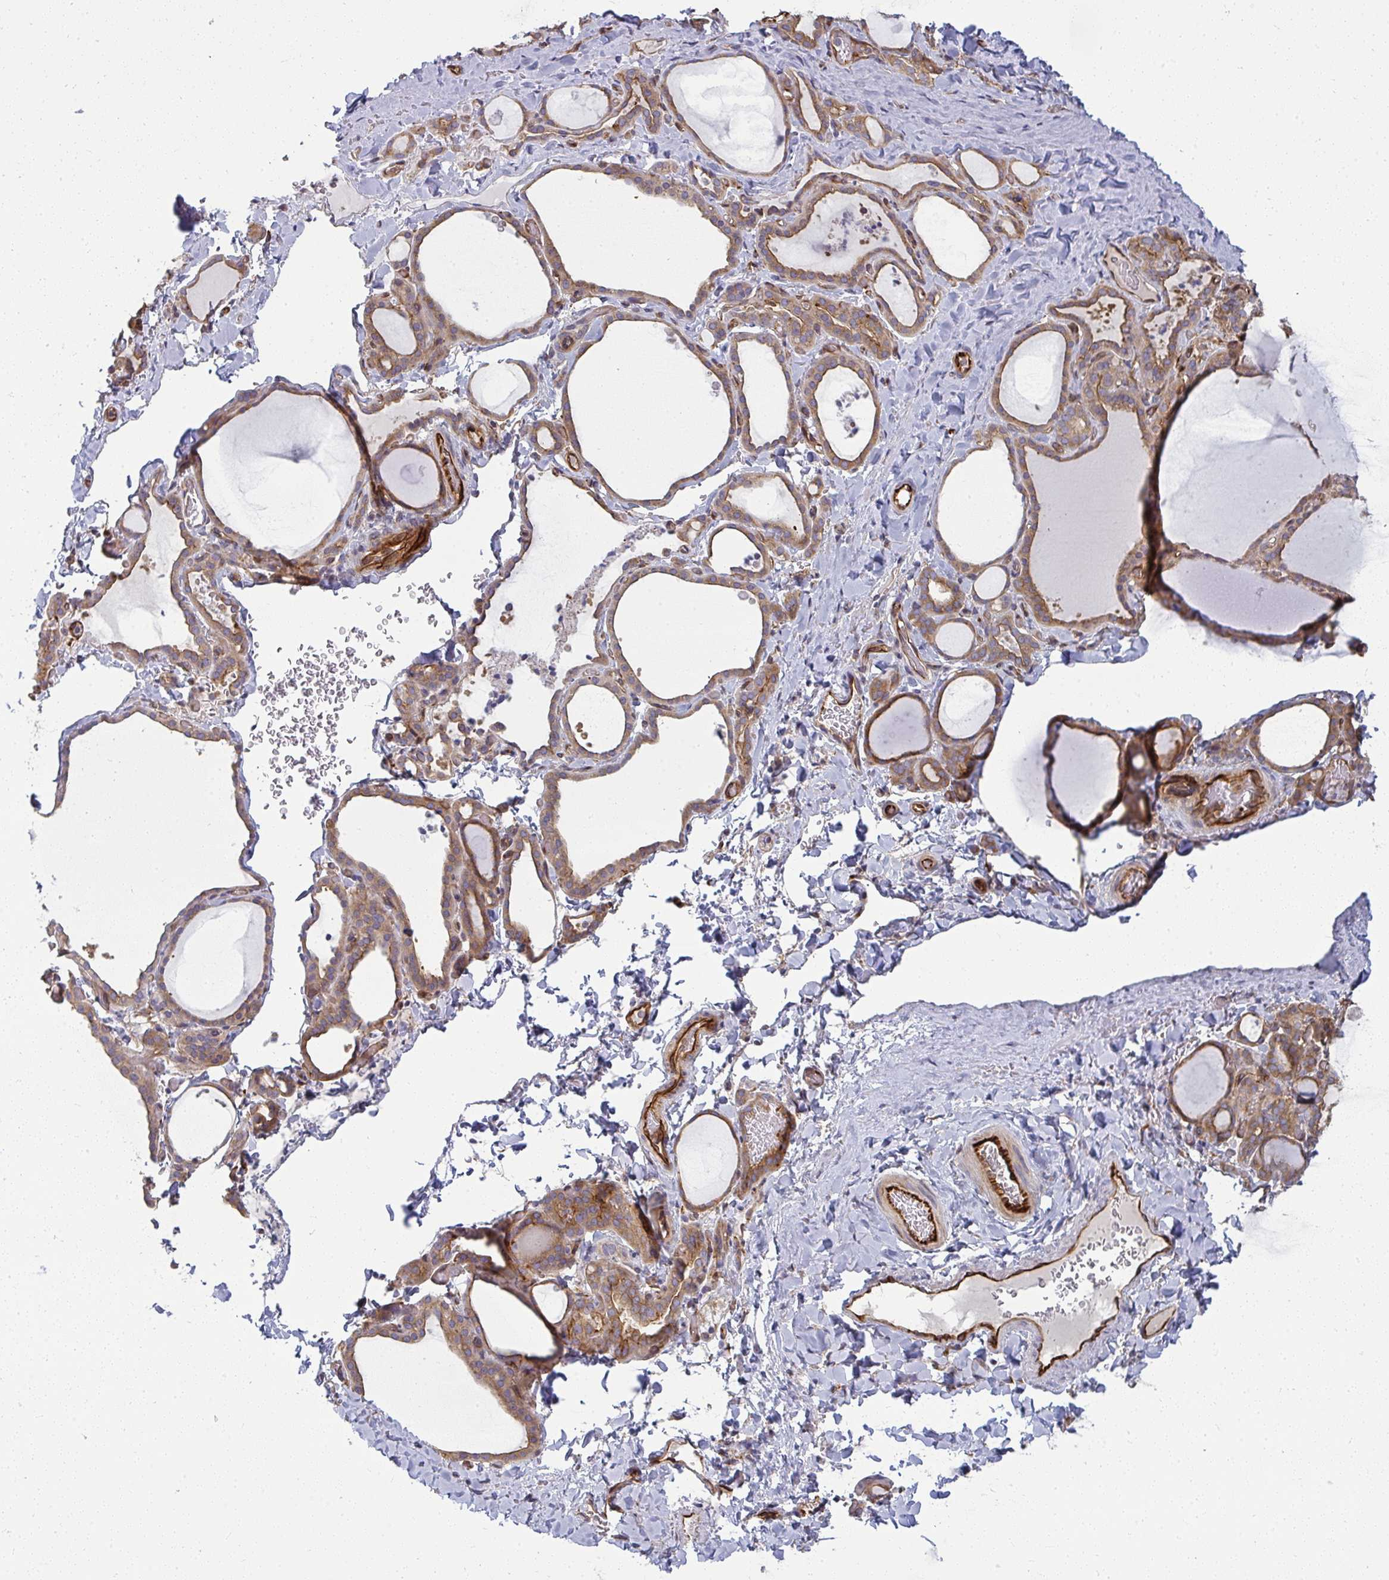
{"staining": {"intensity": "moderate", "quantity": ">75%", "location": "cytoplasmic/membranous"}, "tissue": "thyroid gland", "cell_type": "Glandular cells", "image_type": "normal", "snomed": [{"axis": "morphology", "description": "Normal tissue, NOS"}, {"axis": "topography", "description": "Thyroid gland"}], "caption": "Immunohistochemical staining of normal thyroid gland exhibits moderate cytoplasmic/membranous protein expression in about >75% of glandular cells.", "gene": "IFIT3", "patient": {"sex": "female", "age": 22}}